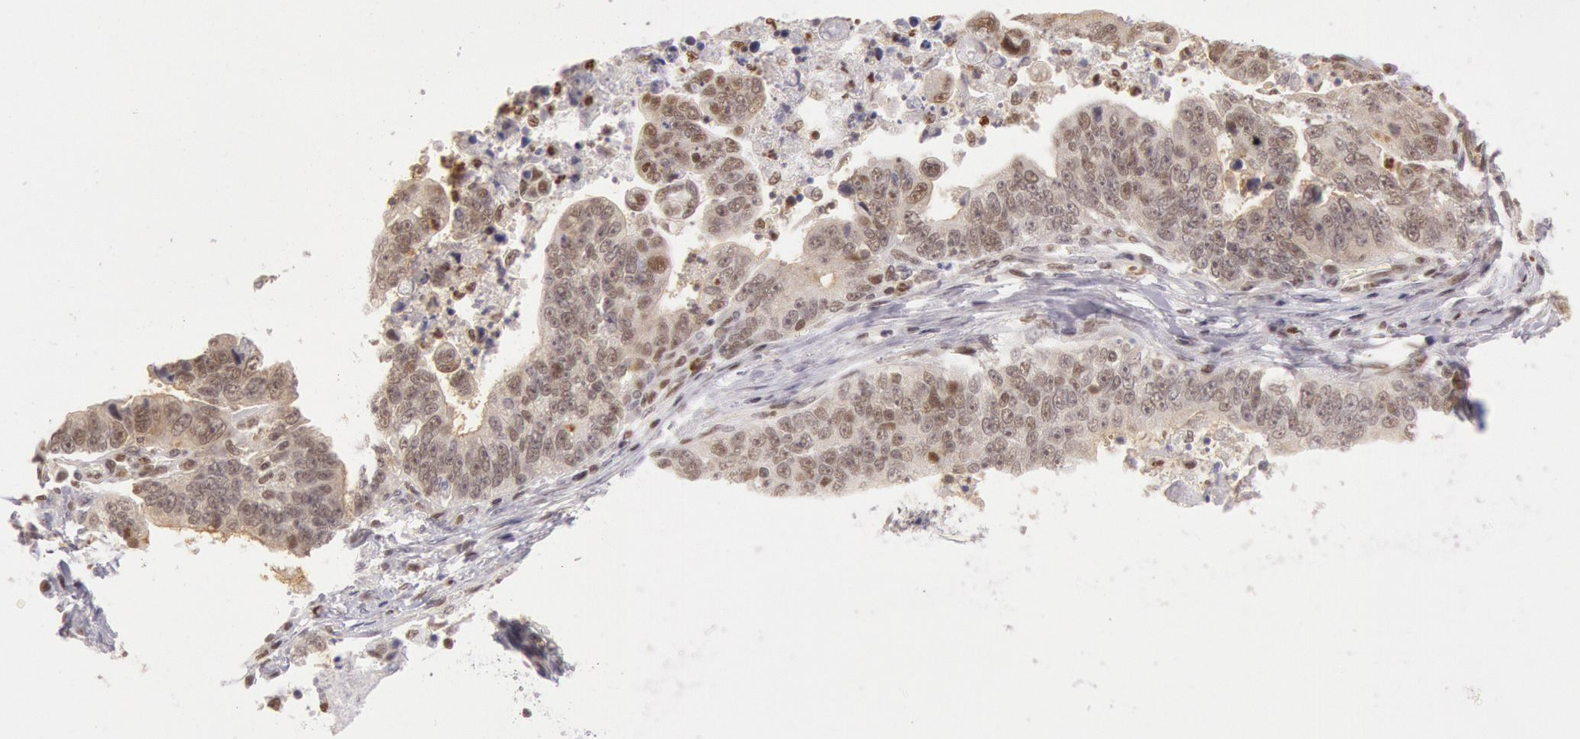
{"staining": {"intensity": "moderate", "quantity": "25%-75%", "location": "nuclear"}, "tissue": "stomach cancer", "cell_type": "Tumor cells", "image_type": "cancer", "snomed": [{"axis": "morphology", "description": "Adenocarcinoma, NOS"}, {"axis": "topography", "description": "Stomach, upper"}], "caption": "Brown immunohistochemical staining in stomach cancer (adenocarcinoma) demonstrates moderate nuclear positivity in approximately 25%-75% of tumor cells. (brown staining indicates protein expression, while blue staining denotes nuclei).", "gene": "ESS2", "patient": {"sex": "female", "age": 50}}